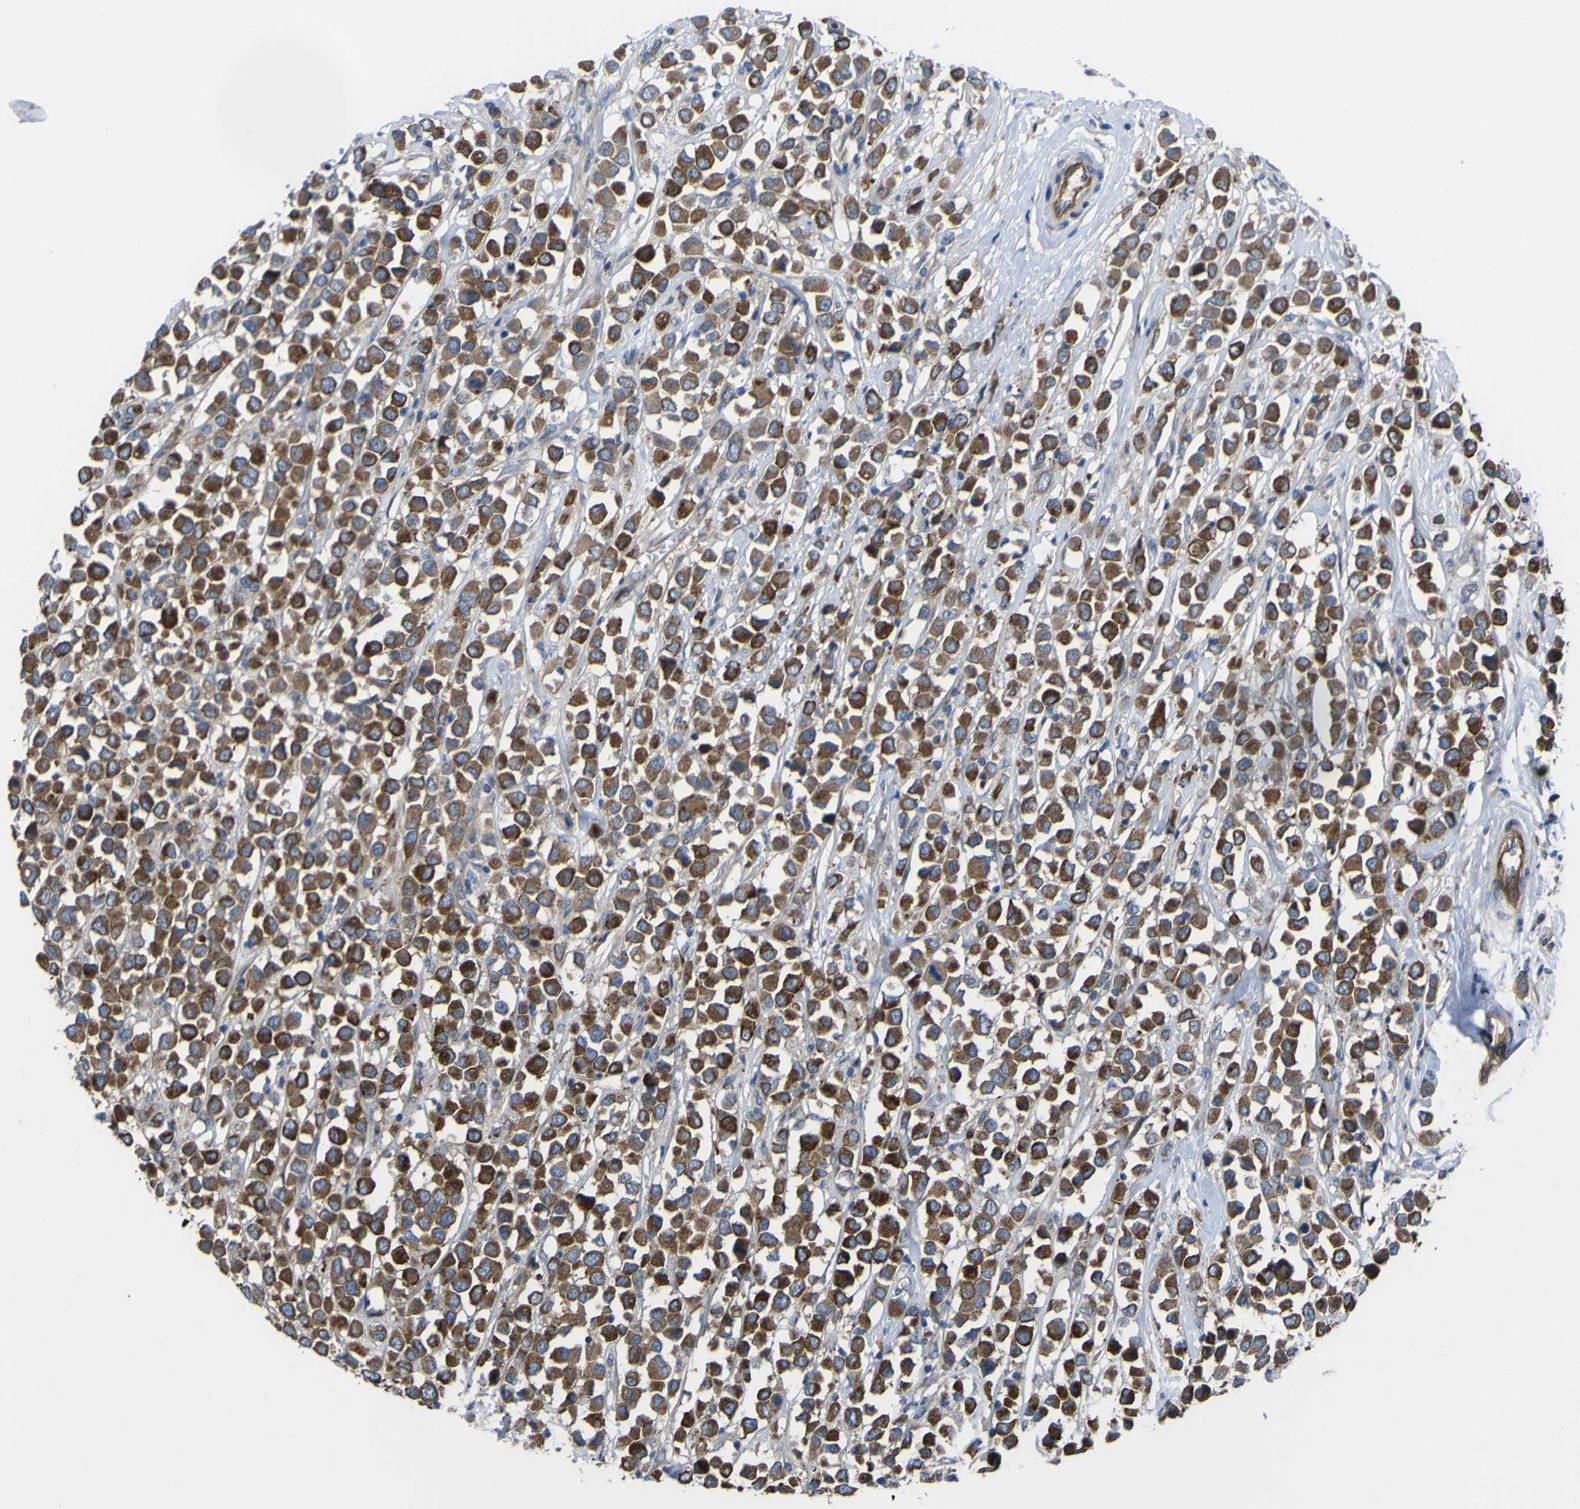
{"staining": {"intensity": "strong", "quantity": ">75%", "location": "cytoplasmic/membranous"}, "tissue": "breast cancer", "cell_type": "Tumor cells", "image_type": "cancer", "snomed": [{"axis": "morphology", "description": "Duct carcinoma"}, {"axis": "topography", "description": "Breast"}], "caption": "Brown immunohistochemical staining in breast infiltrating ductal carcinoma shows strong cytoplasmic/membranous expression in about >75% of tumor cells.", "gene": "FBXO30", "patient": {"sex": "female", "age": 61}}